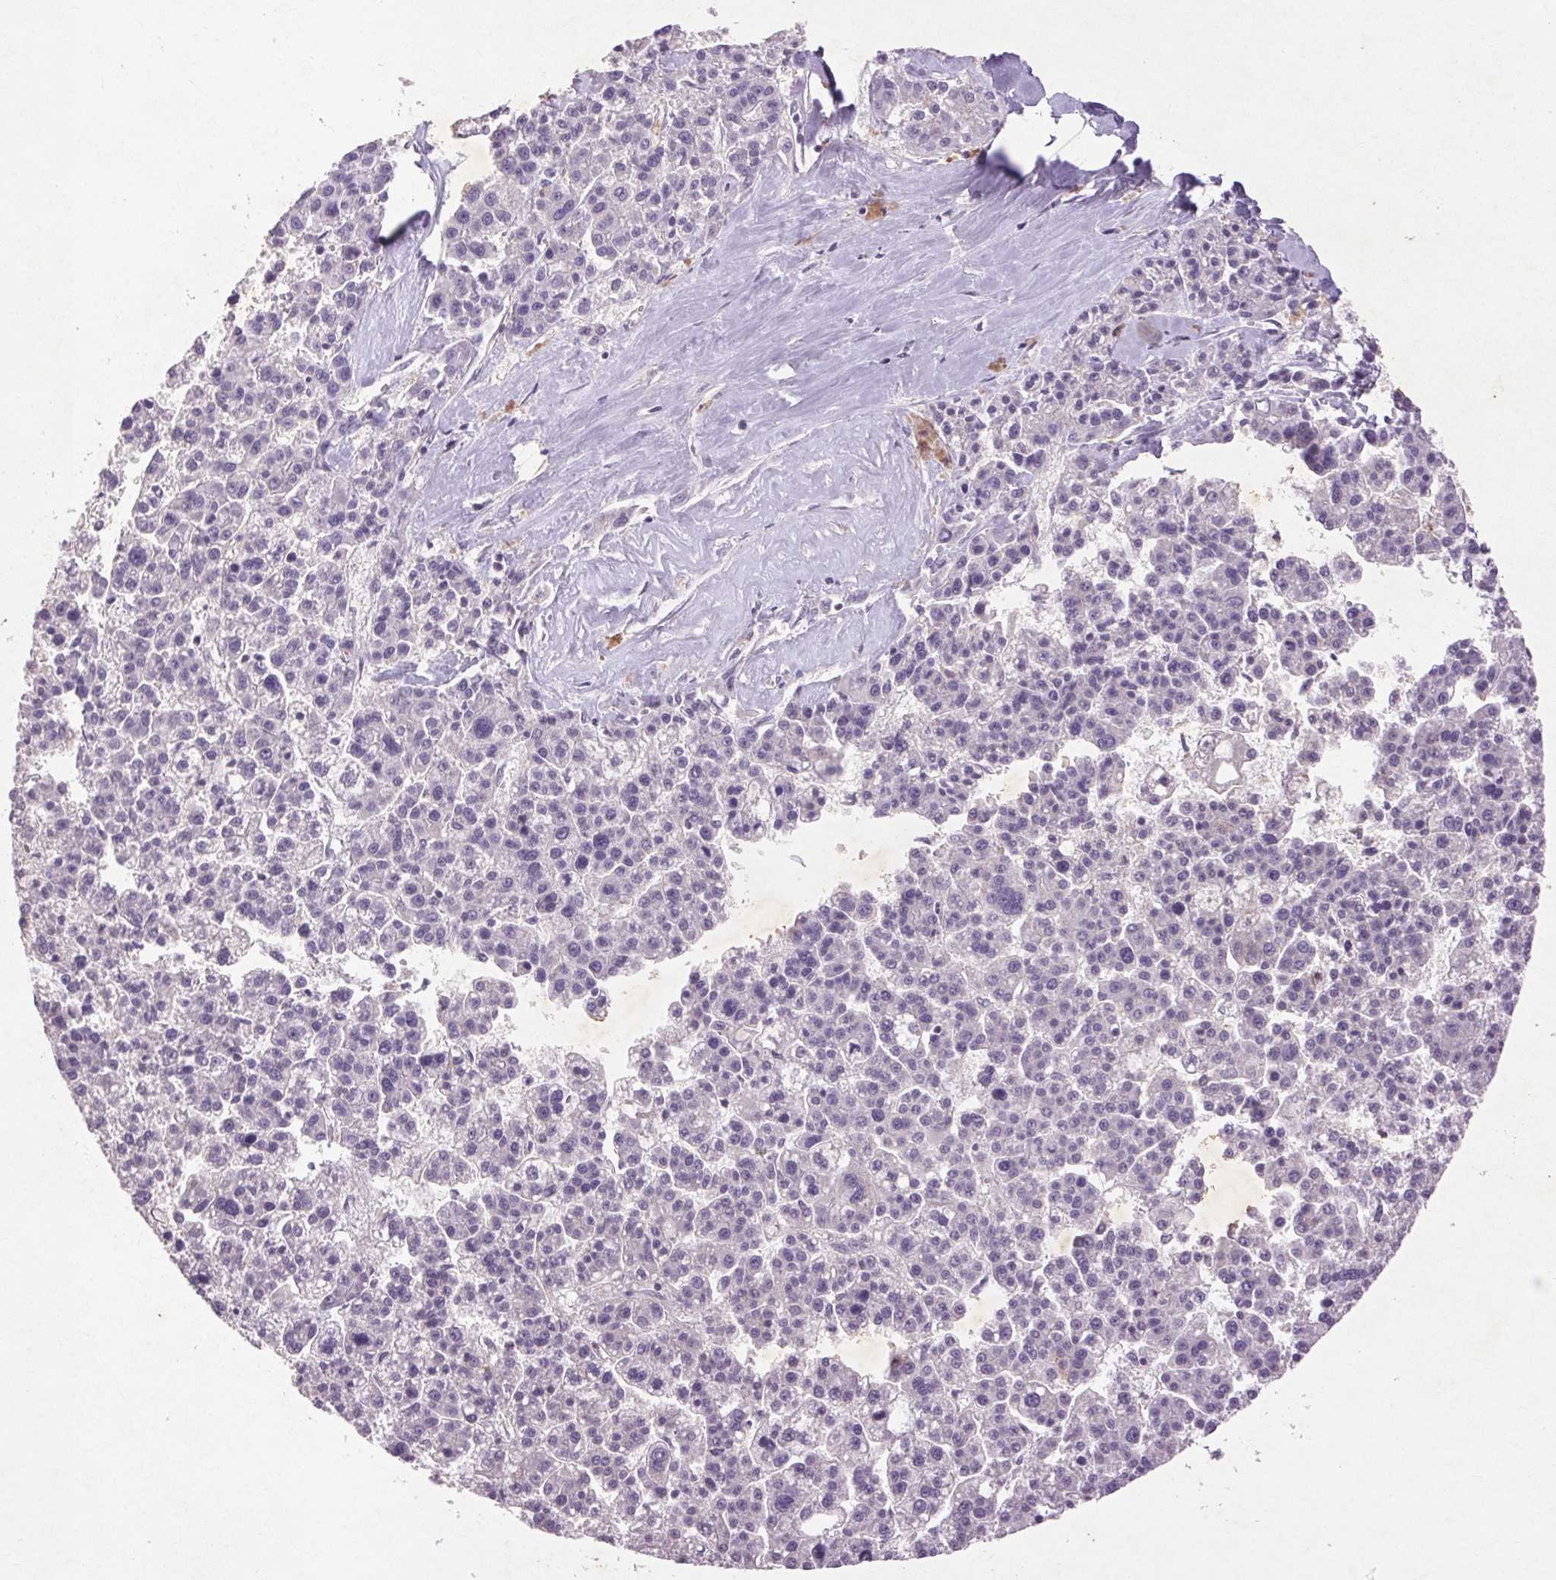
{"staining": {"intensity": "negative", "quantity": "none", "location": "none"}, "tissue": "liver cancer", "cell_type": "Tumor cells", "image_type": "cancer", "snomed": [{"axis": "morphology", "description": "Carcinoma, Hepatocellular, NOS"}, {"axis": "topography", "description": "Liver"}], "caption": "Photomicrograph shows no significant protein staining in tumor cells of liver hepatocellular carcinoma.", "gene": "FNDC7", "patient": {"sex": "female", "age": 58}}